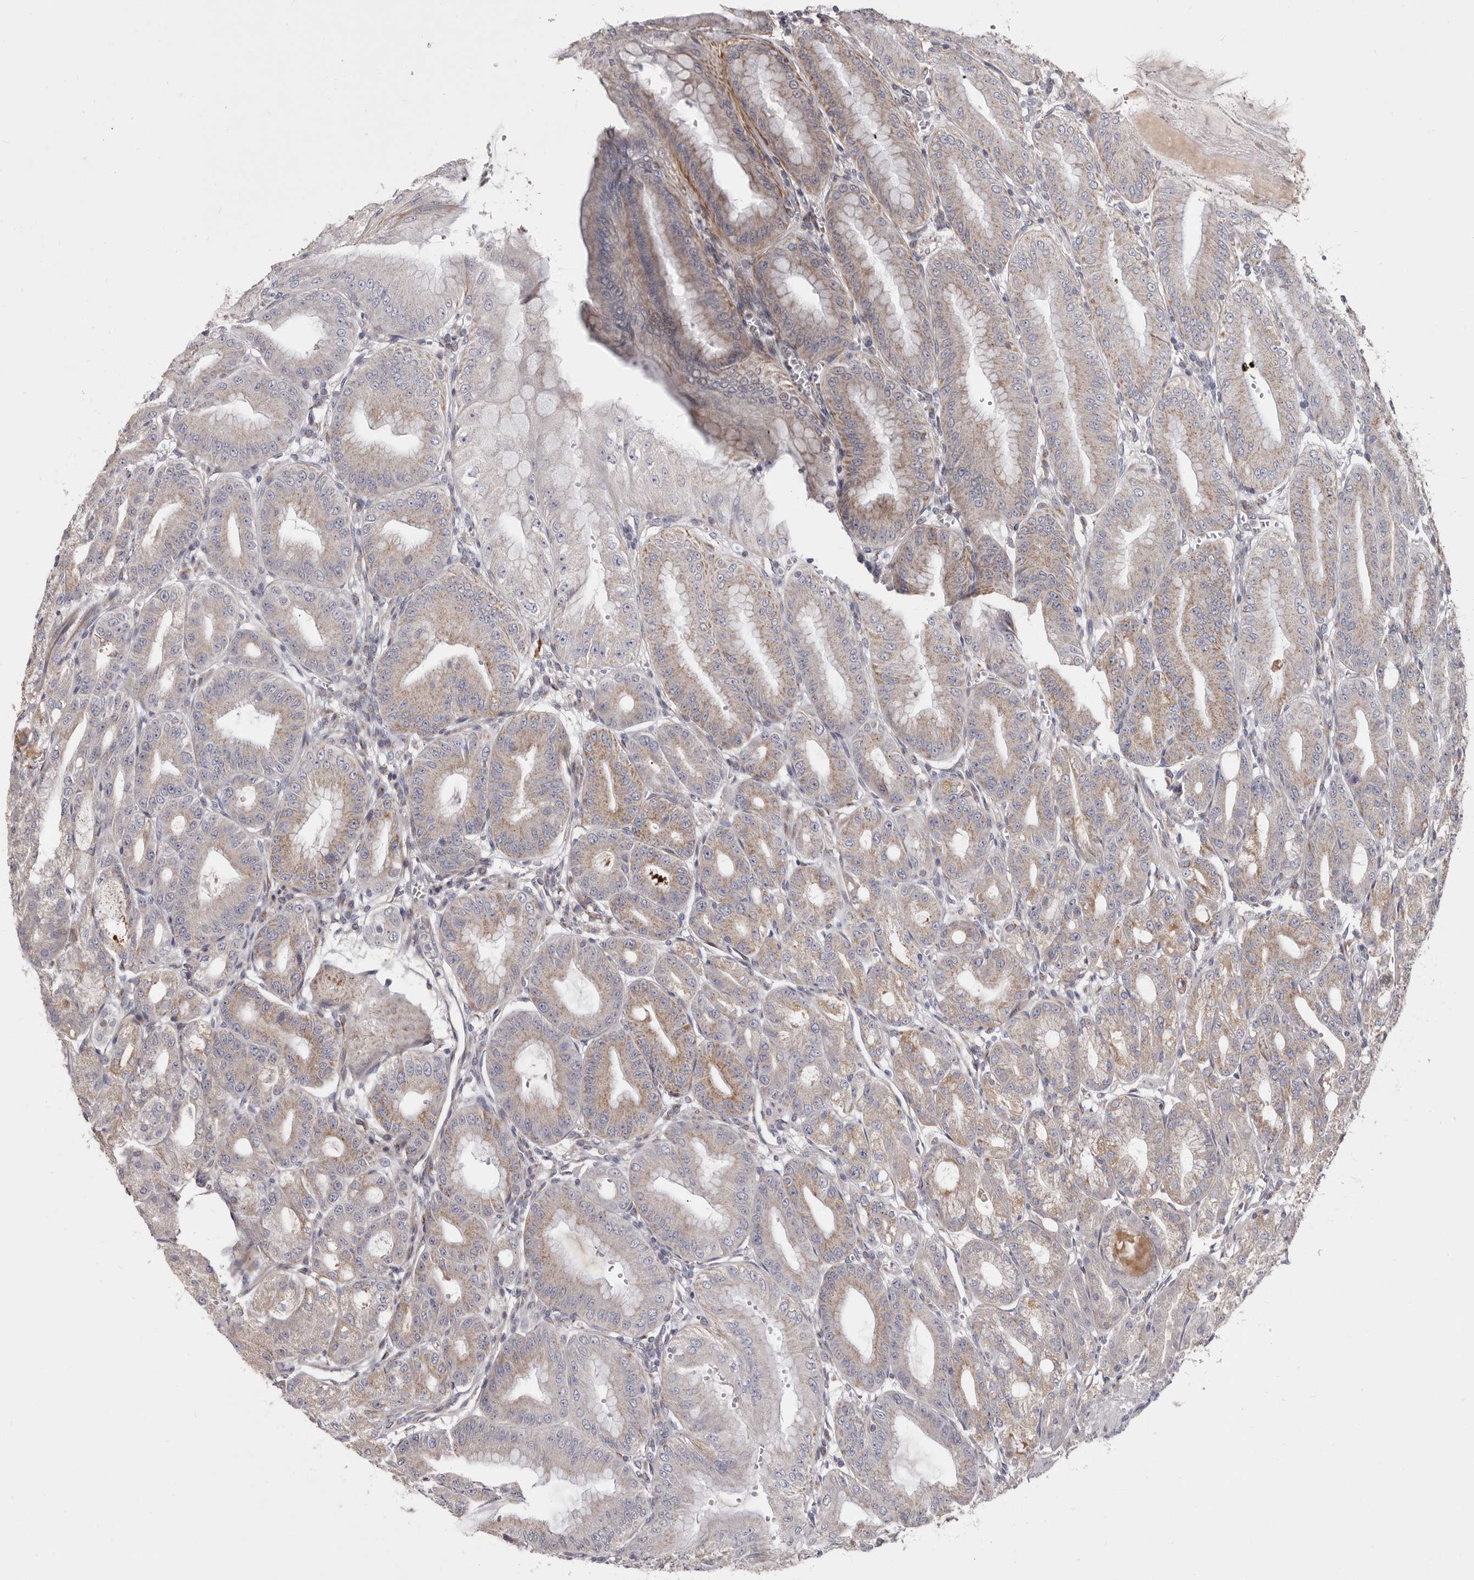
{"staining": {"intensity": "moderate", "quantity": "25%-75%", "location": "cytoplasmic/membranous"}, "tissue": "stomach", "cell_type": "Glandular cells", "image_type": "normal", "snomed": [{"axis": "morphology", "description": "Normal tissue, NOS"}, {"axis": "topography", "description": "Stomach, lower"}], "caption": "Moderate cytoplasmic/membranous protein positivity is identified in about 25%-75% of glandular cells in stomach.", "gene": "TIMM17B", "patient": {"sex": "male", "age": 71}}